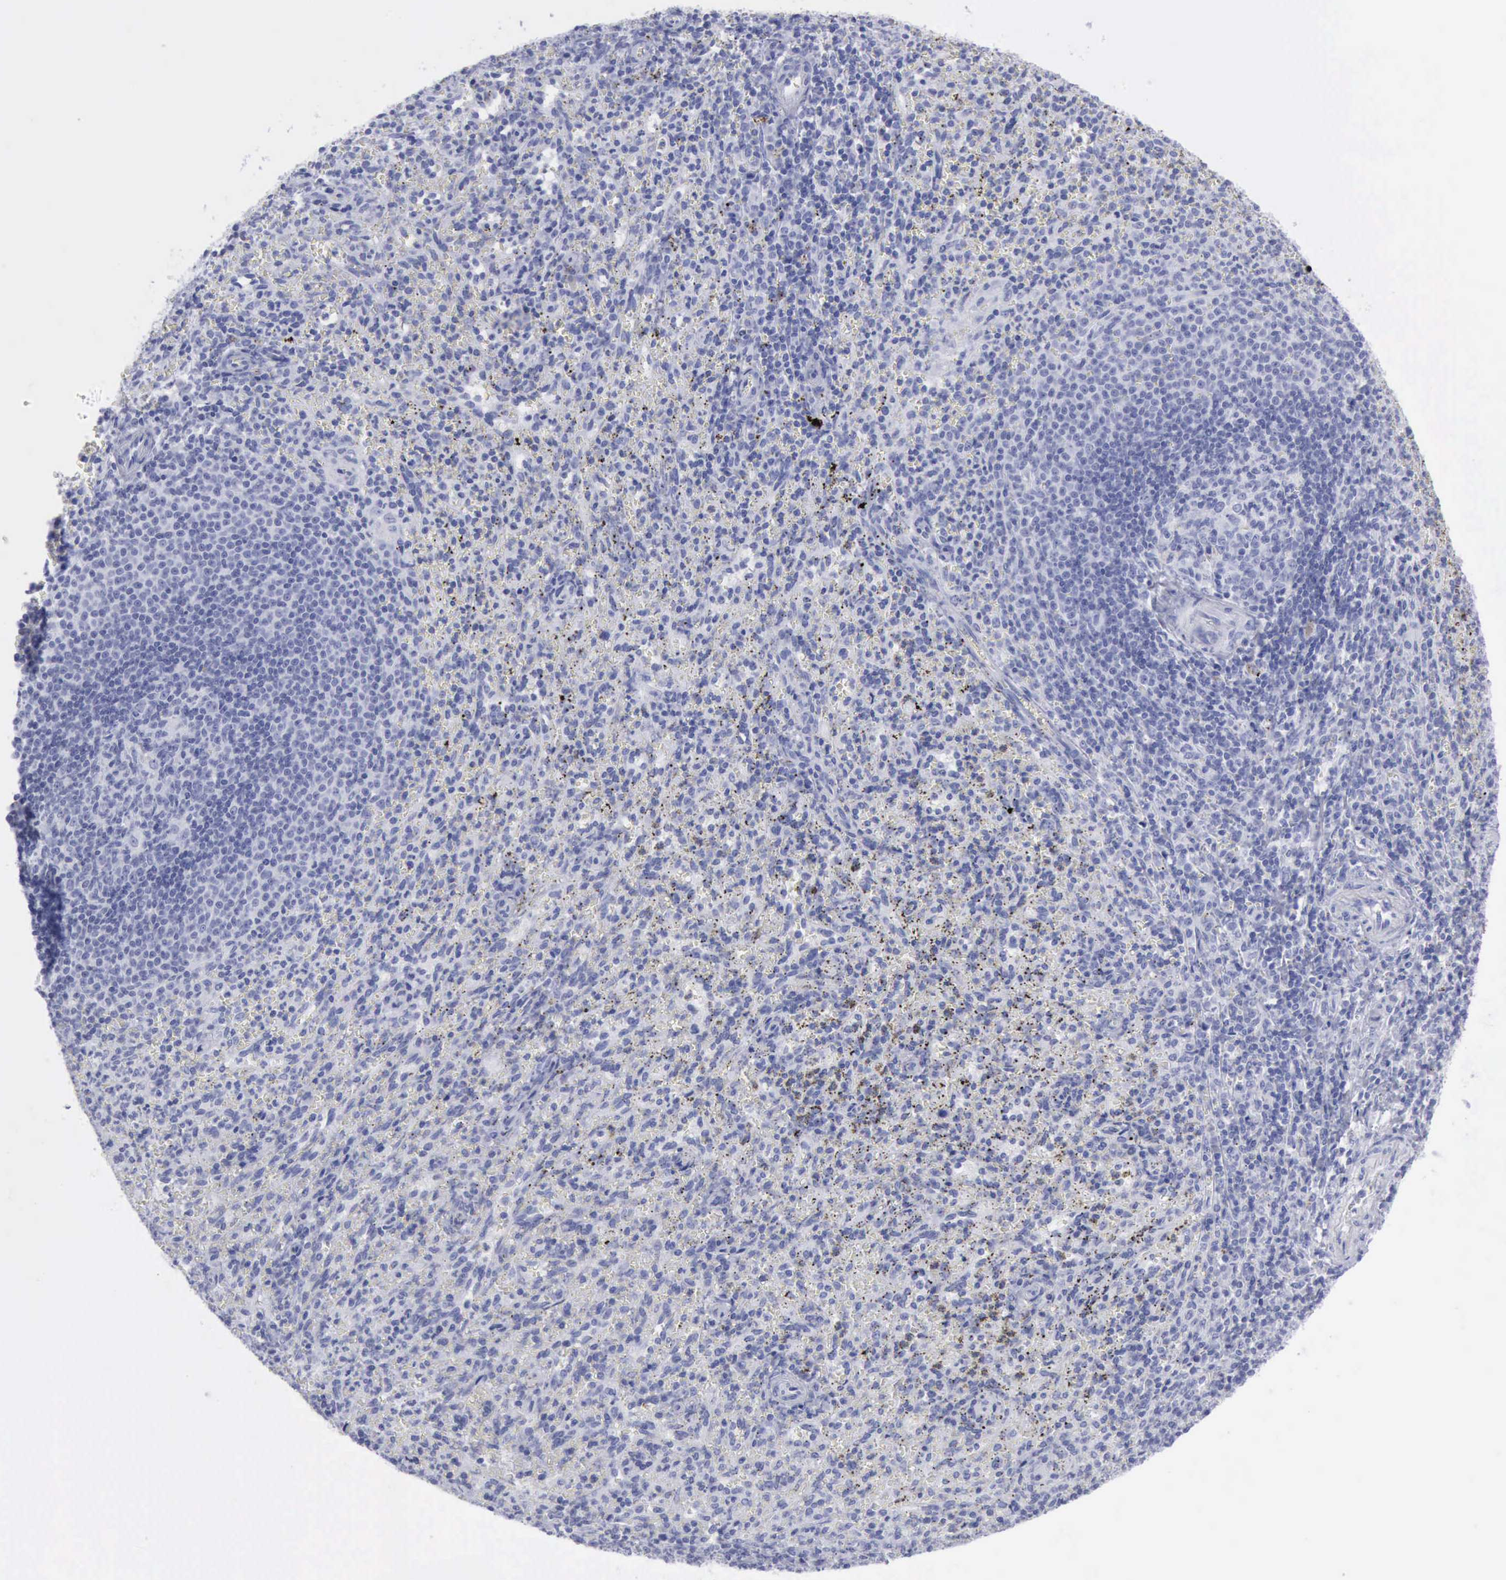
{"staining": {"intensity": "negative", "quantity": "none", "location": "none"}, "tissue": "spleen", "cell_type": "Cells in red pulp", "image_type": "normal", "snomed": [{"axis": "morphology", "description": "Normal tissue, NOS"}, {"axis": "topography", "description": "Spleen"}], "caption": "High power microscopy histopathology image of an IHC image of normal spleen, revealing no significant positivity in cells in red pulp.", "gene": "KRT13", "patient": {"sex": "female", "age": 10}}